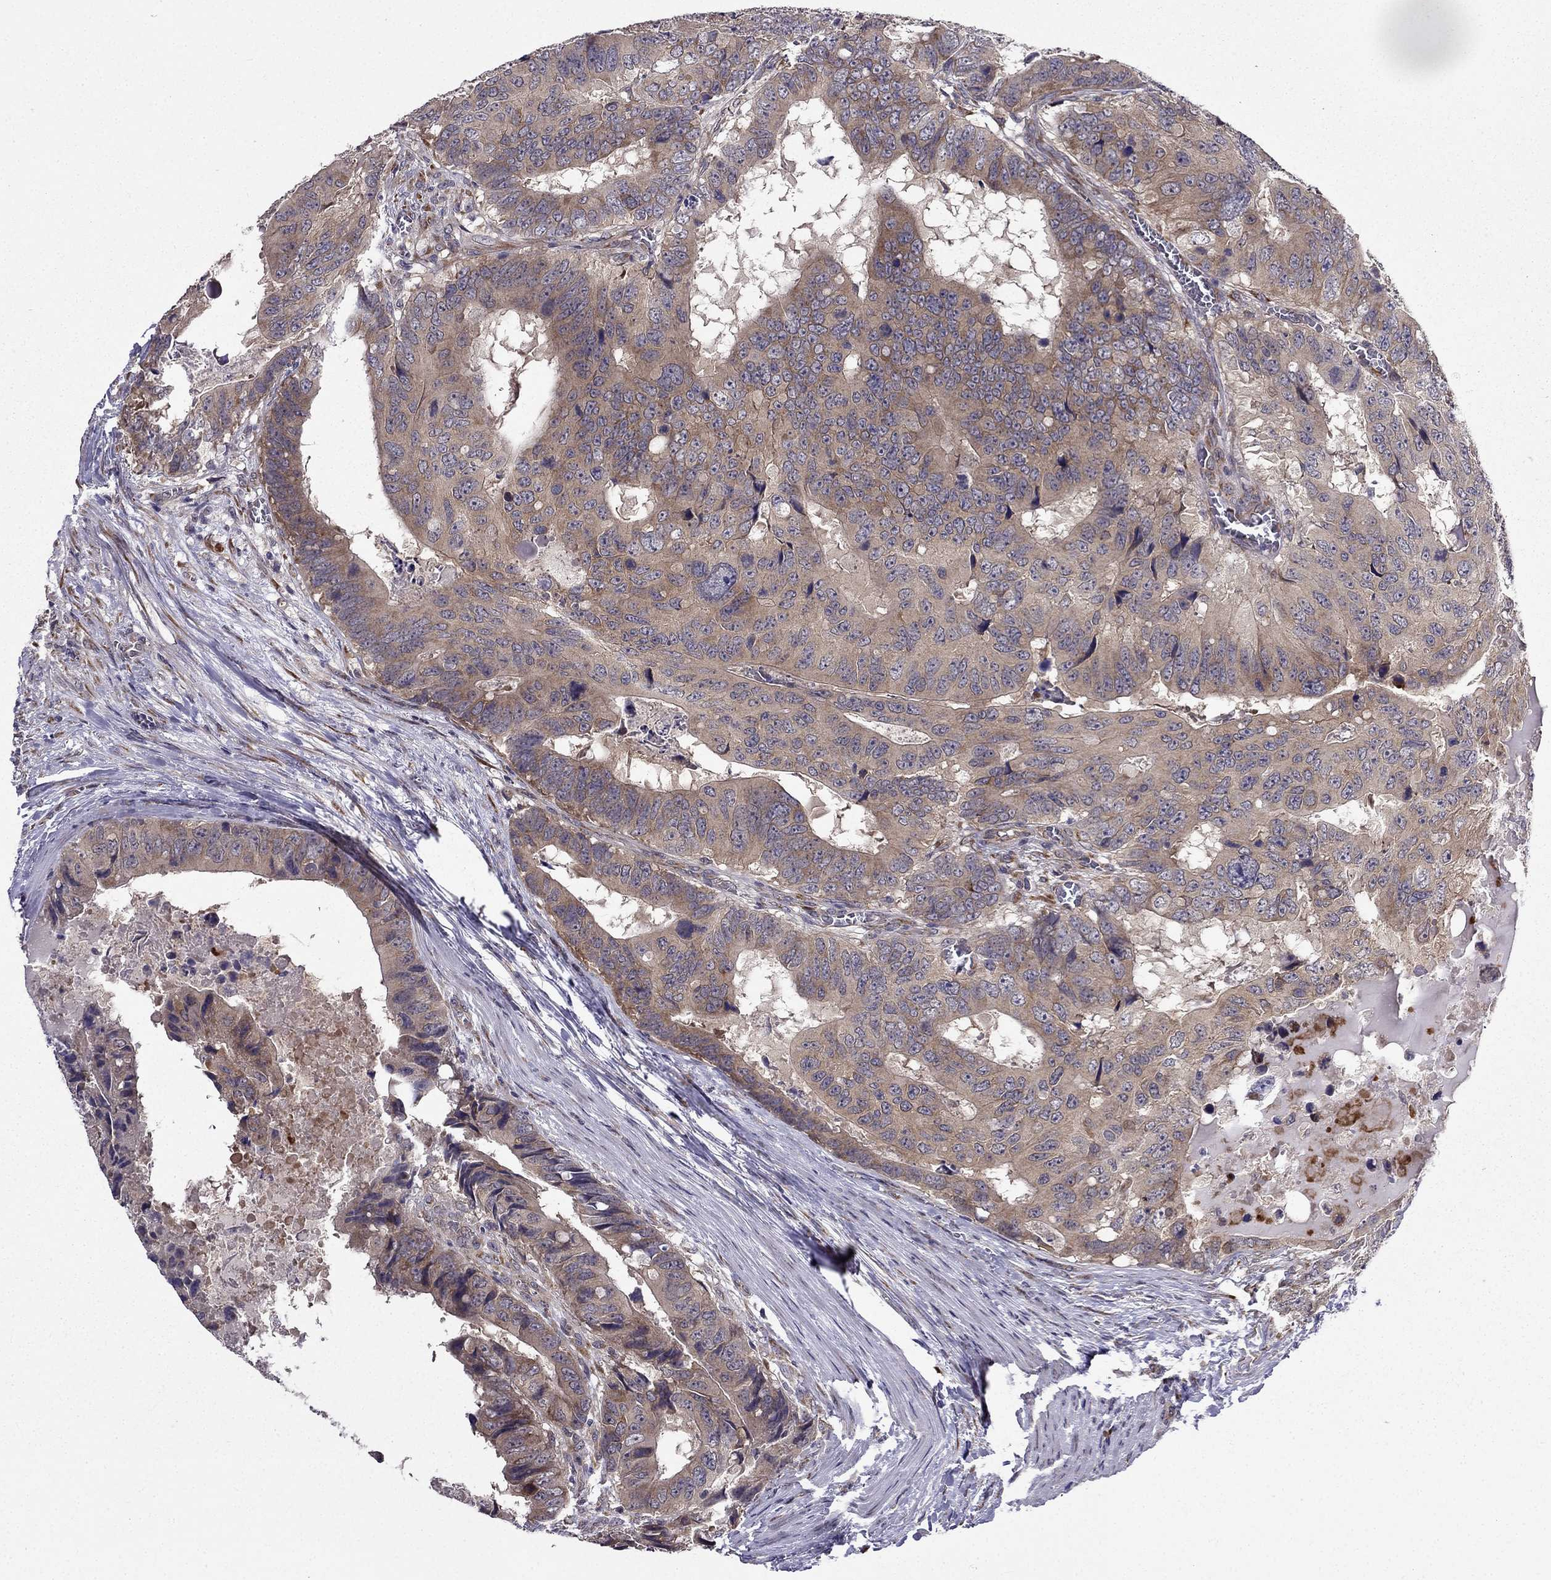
{"staining": {"intensity": "moderate", "quantity": "<25%", "location": "cytoplasmic/membranous"}, "tissue": "colorectal cancer", "cell_type": "Tumor cells", "image_type": "cancer", "snomed": [{"axis": "morphology", "description": "Adenocarcinoma, NOS"}, {"axis": "topography", "description": "Colon"}], "caption": "Colorectal cancer stained for a protein exhibits moderate cytoplasmic/membranous positivity in tumor cells. (IHC, brightfield microscopy, high magnification).", "gene": "ARHGEF28", "patient": {"sex": "male", "age": 79}}